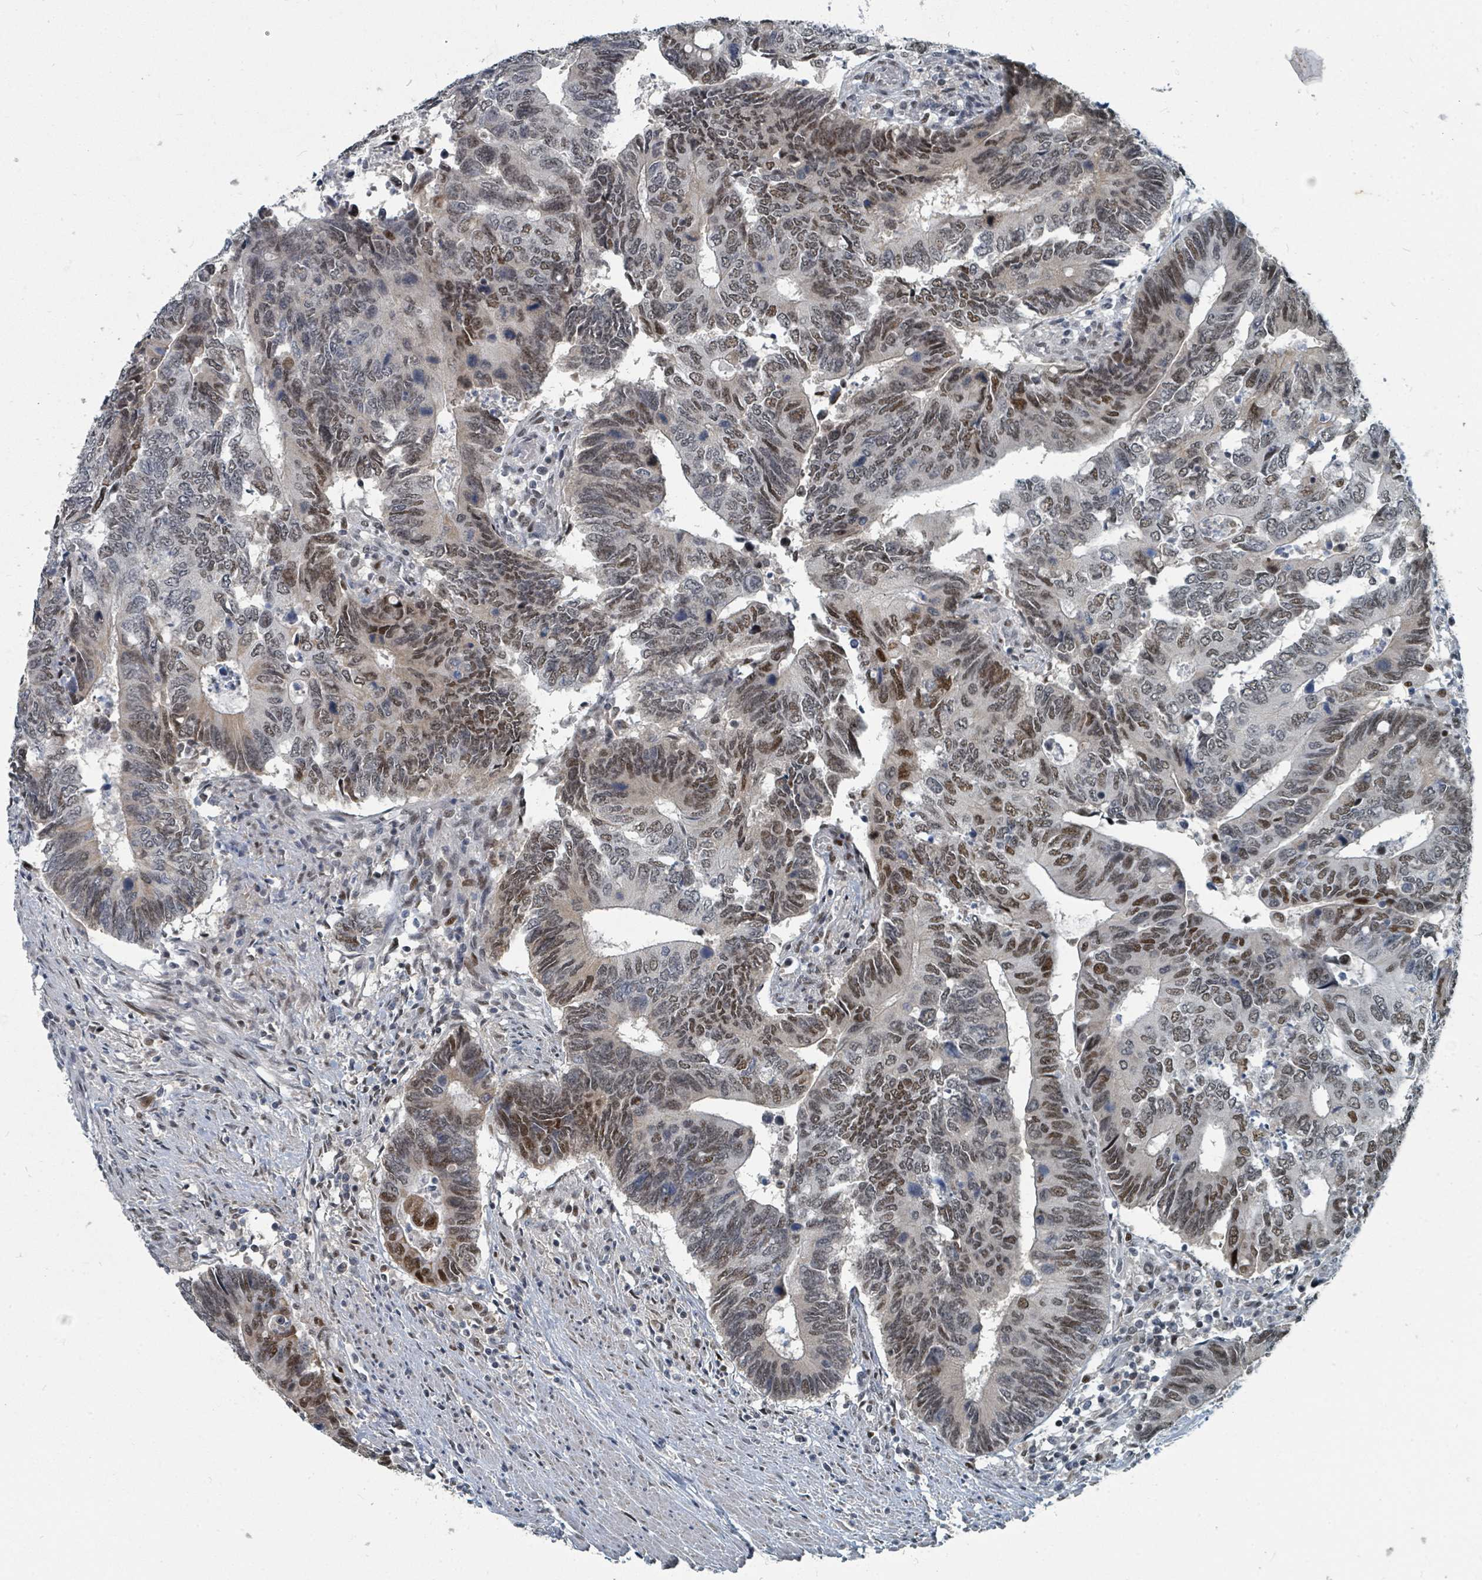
{"staining": {"intensity": "moderate", "quantity": ">75%", "location": "nuclear"}, "tissue": "colorectal cancer", "cell_type": "Tumor cells", "image_type": "cancer", "snomed": [{"axis": "morphology", "description": "Adenocarcinoma, NOS"}, {"axis": "topography", "description": "Colon"}], "caption": "IHC photomicrograph of adenocarcinoma (colorectal) stained for a protein (brown), which displays medium levels of moderate nuclear positivity in approximately >75% of tumor cells.", "gene": "UCK1", "patient": {"sex": "male", "age": 87}}